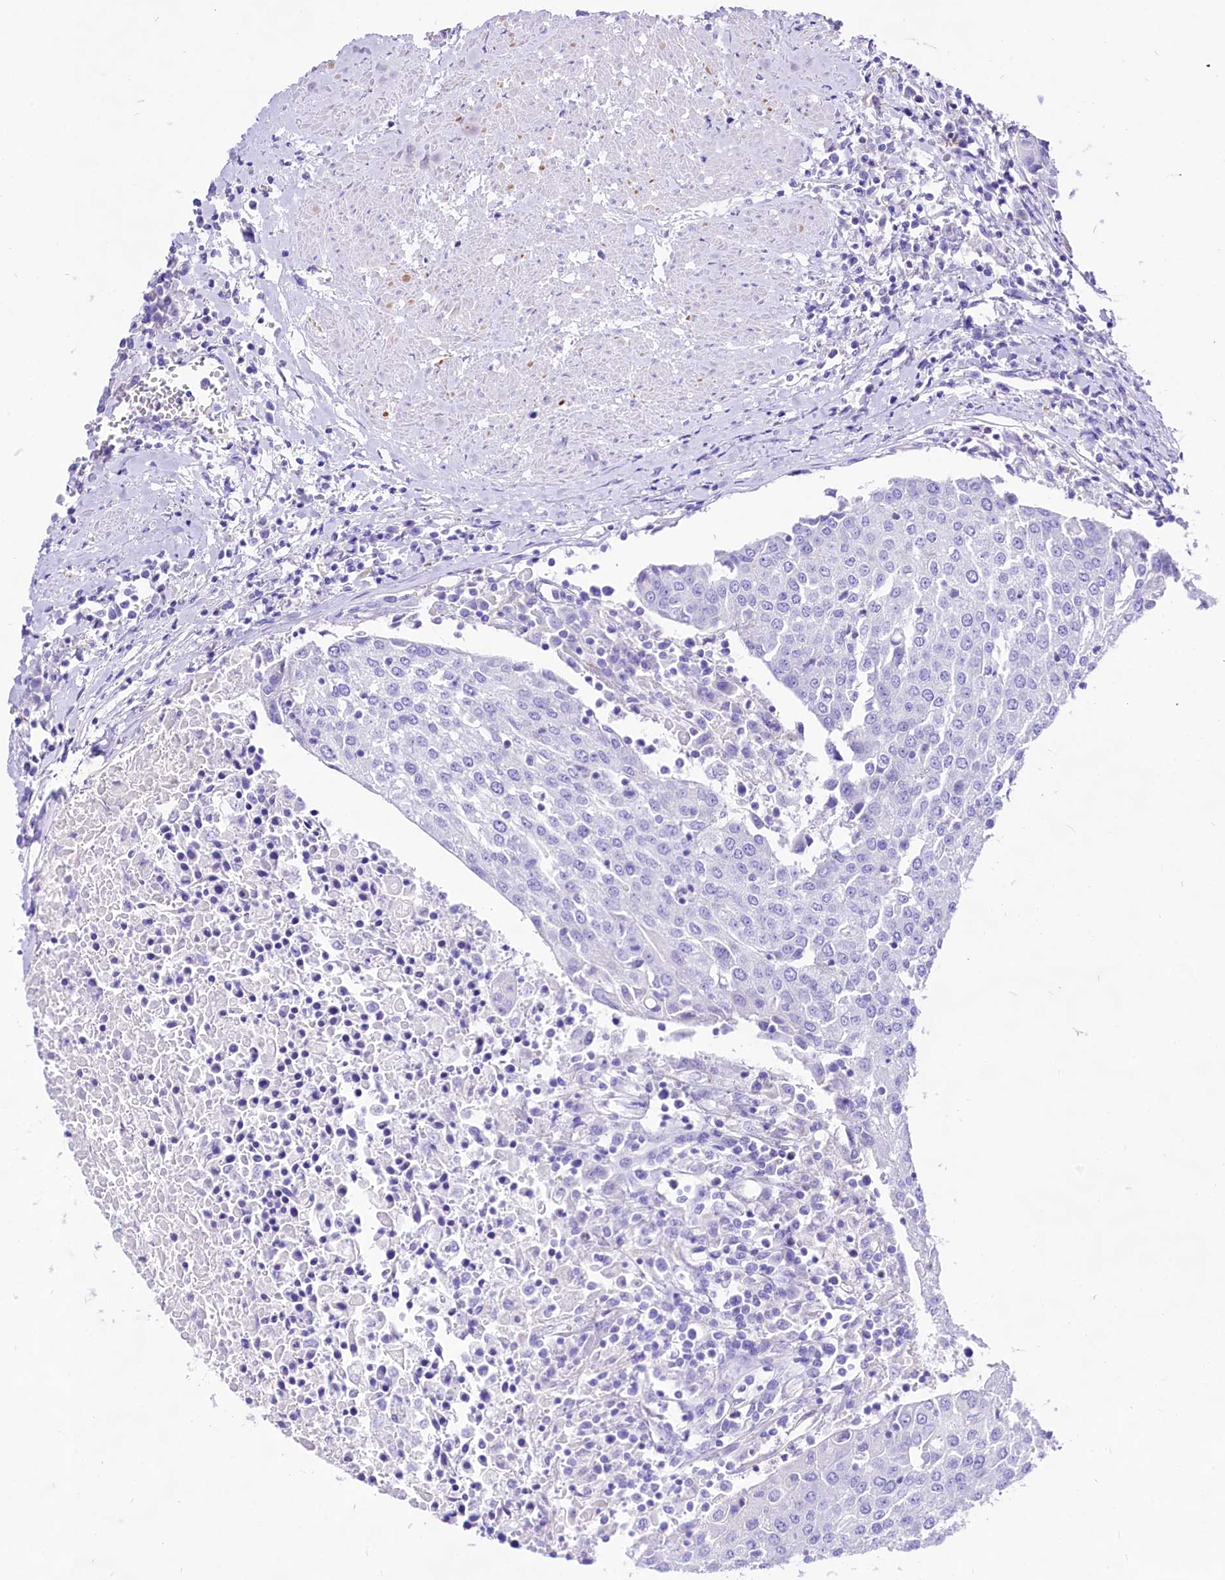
{"staining": {"intensity": "negative", "quantity": "none", "location": "none"}, "tissue": "urothelial cancer", "cell_type": "Tumor cells", "image_type": "cancer", "snomed": [{"axis": "morphology", "description": "Urothelial carcinoma, High grade"}, {"axis": "topography", "description": "Urinary bladder"}], "caption": "Micrograph shows no significant protein staining in tumor cells of urothelial carcinoma (high-grade). (Stains: DAB immunohistochemistry (IHC) with hematoxylin counter stain, Microscopy: brightfield microscopy at high magnification).", "gene": "CD99", "patient": {"sex": "female", "age": 85}}